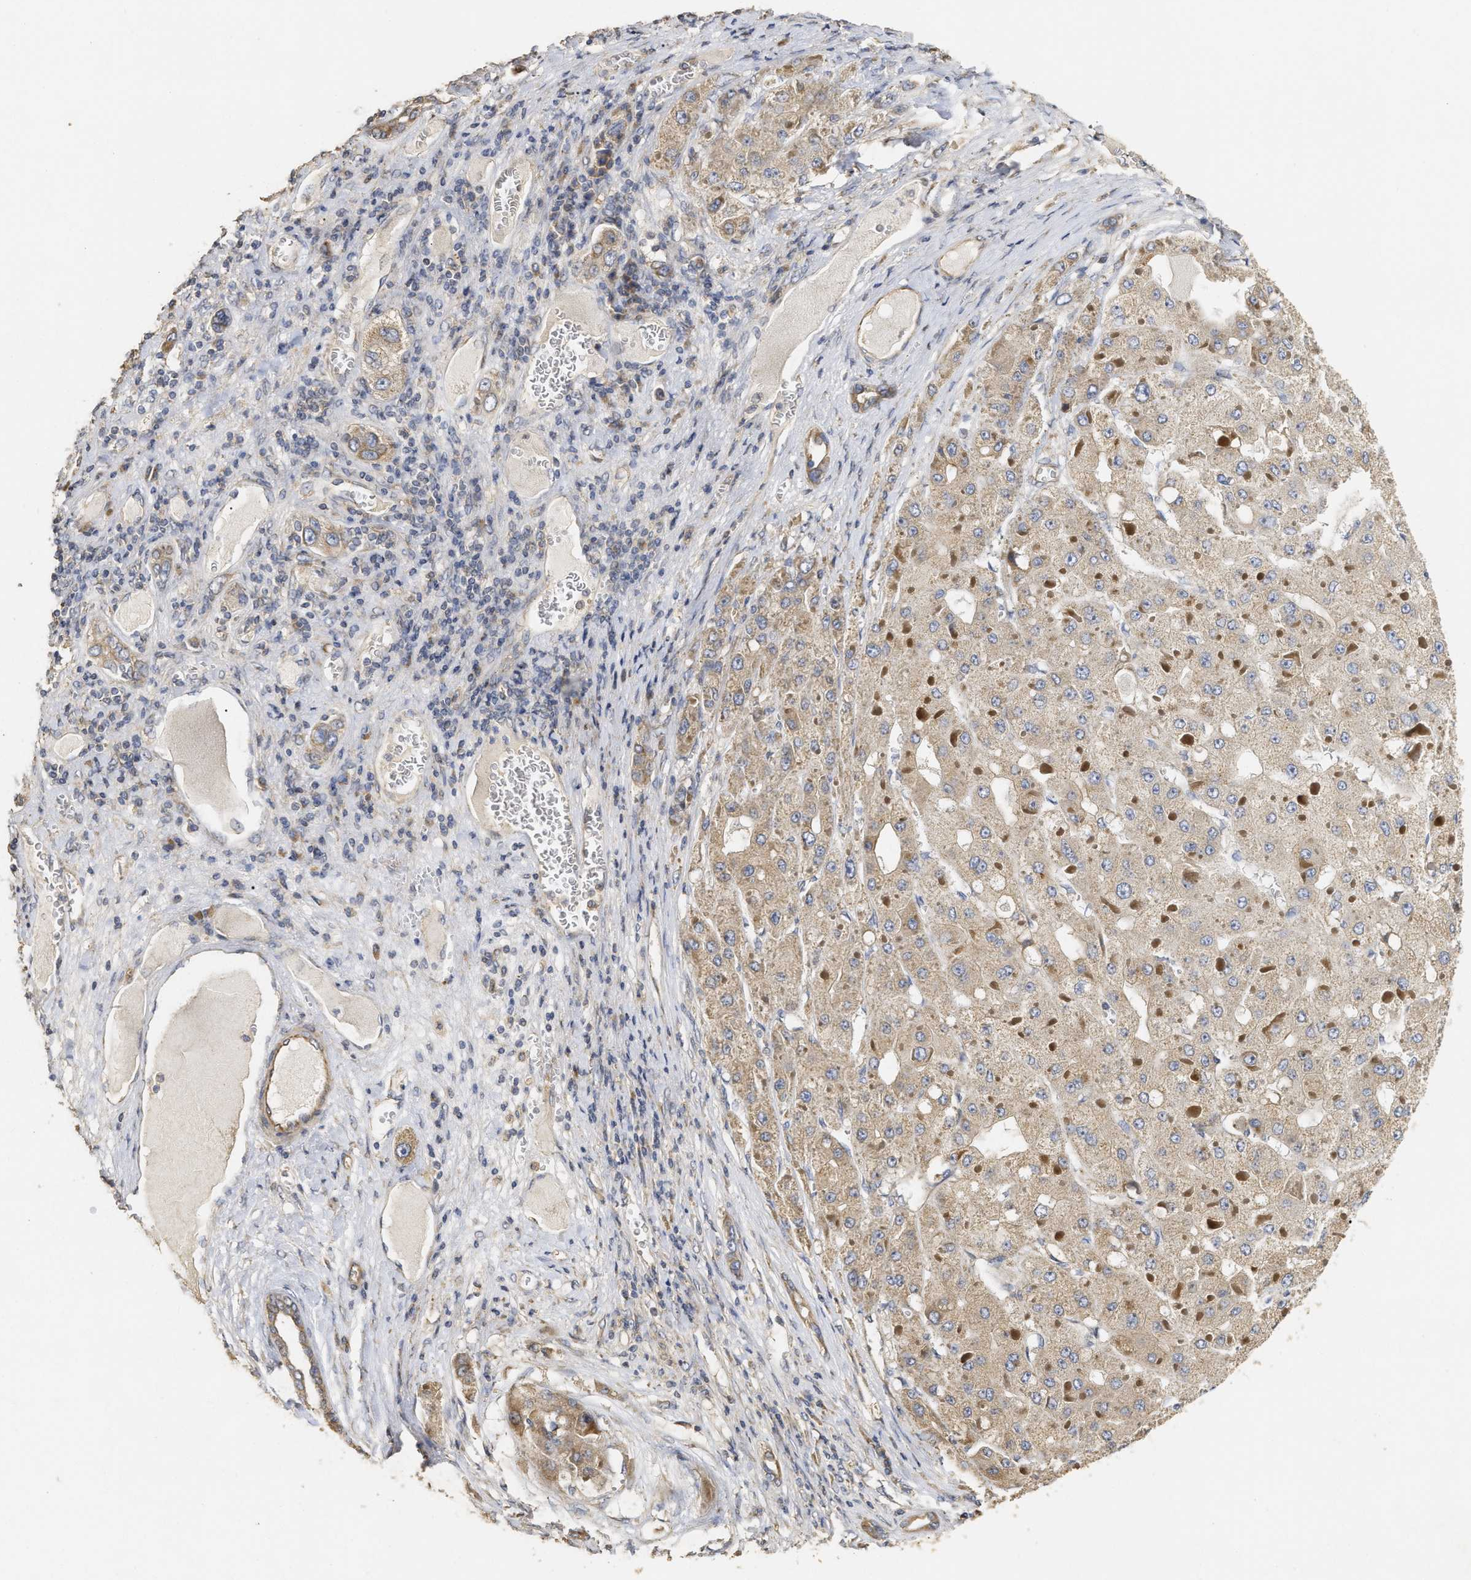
{"staining": {"intensity": "weak", "quantity": ">75%", "location": "cytoplasmic/membranous"}, "tissue": "liver cancer", "cell_type": "Tumor cells", "image_type": "cancer", "snomed": [{"axis": "morphology", "description": "Carcinoma, Hepatocellular, NOS"}, {"axis": "topography", "description": "Liver"}], "caption": "Tumor cells display low levels of weak cytoplasmic/membranous expression in approximately >75% of cells in human hepatocellular carcinoma (liver).", "gene": "NAV1", "patient": {"sex": "female", "age": 73}}